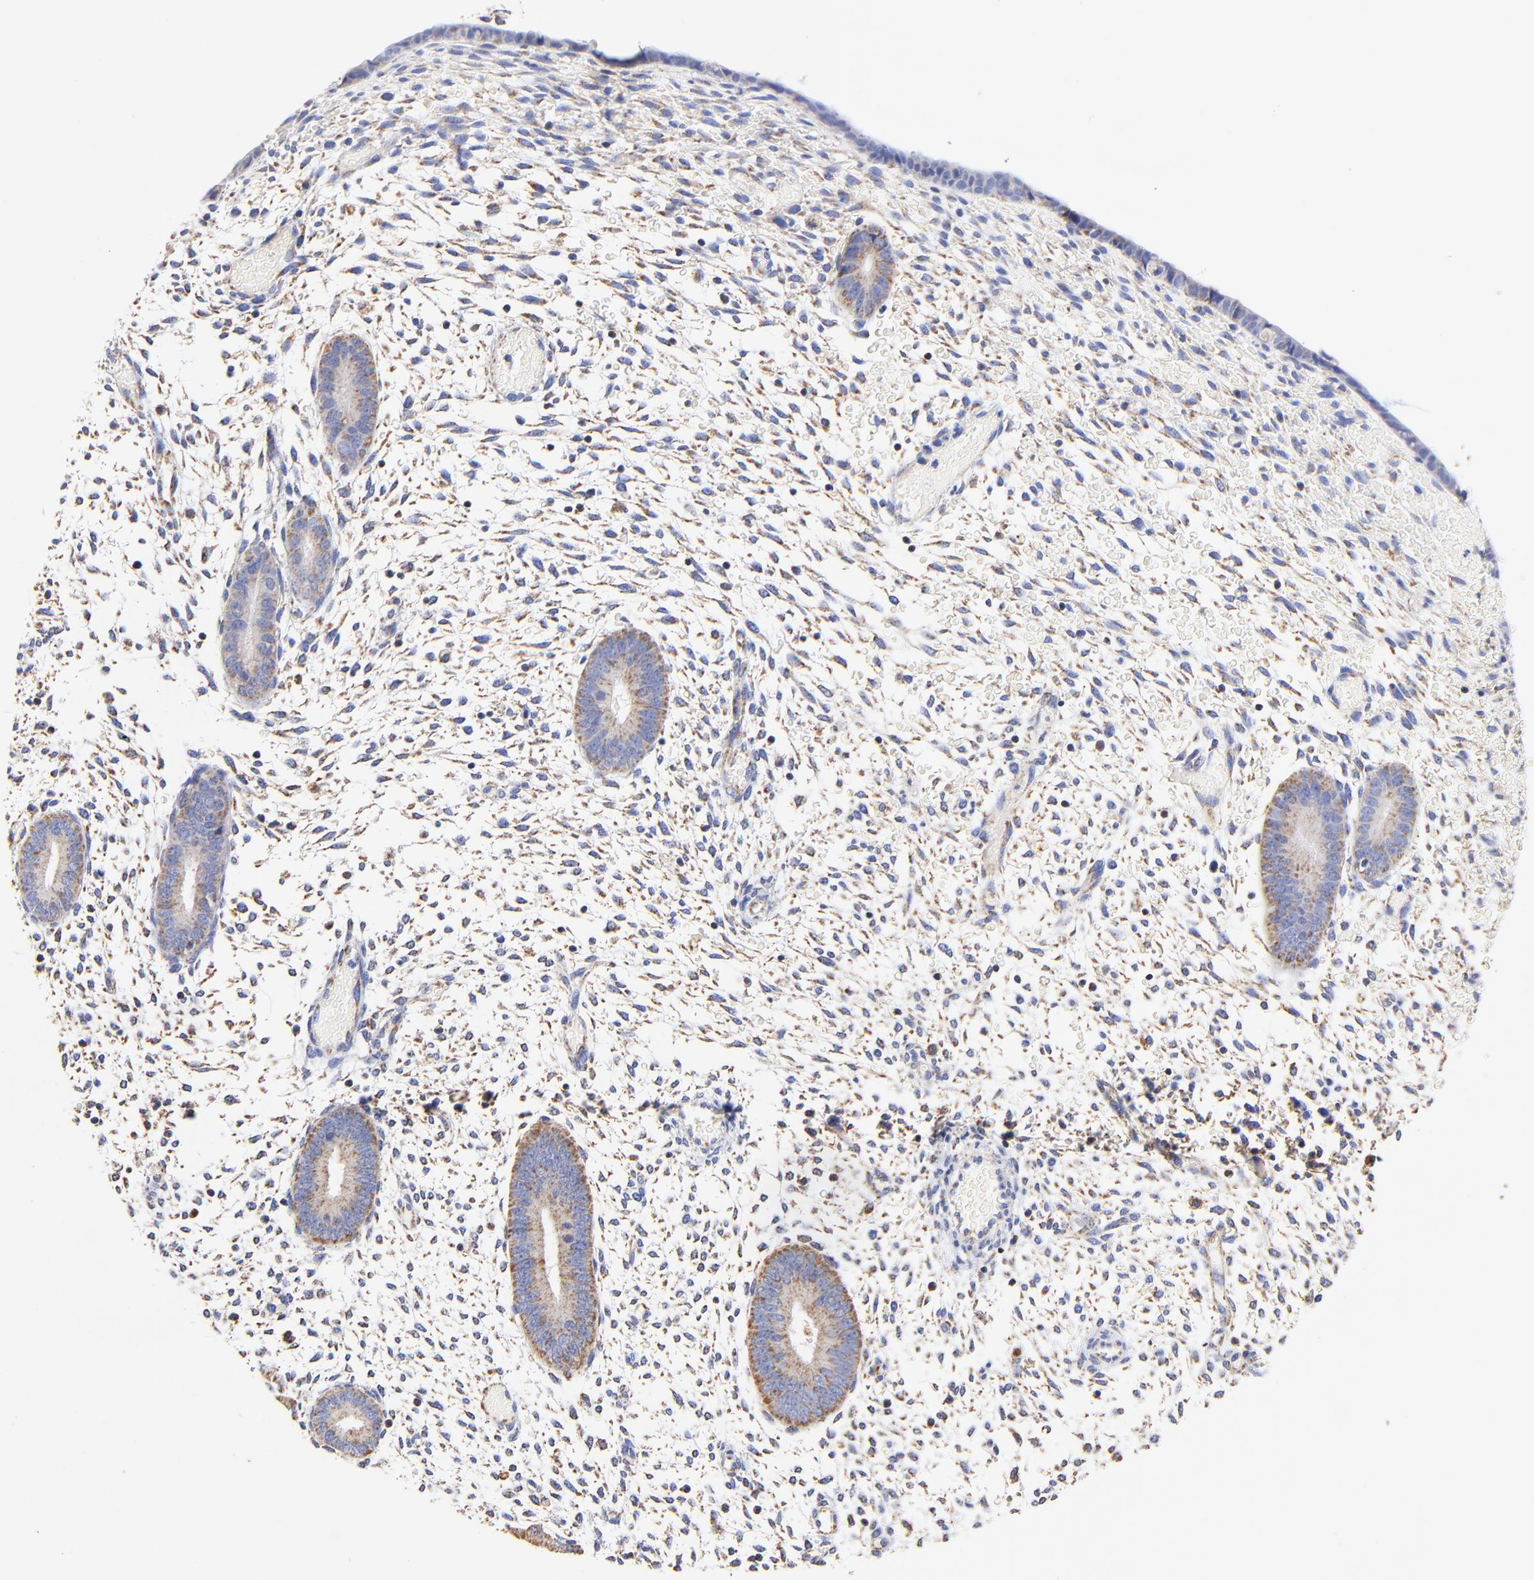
{"staining": {"intensity": "moderate", "quantity": "25%-75%", "location": "cytoplasmic/membranous"}, "tissue": "endometrium", "cell_type": "Cells in endometrial stroma", "image_type": "normal", "snomed": [{"axis": "morphology", "description": "Normal tissue, NOS"}, {"axis": "topography", "description": "Endometrium"}], "caption": "Immunohistochemistry (IHC) micrograph of normal endometrium stained for a protein (brown), which exhibits medium levels of moderate cytoplasmic/membranous staining in approximately 25%-75% of cells in endometrial stroma.", "gene": "ATP5F1D", "patient": {"sex": "female", "age": 42}}